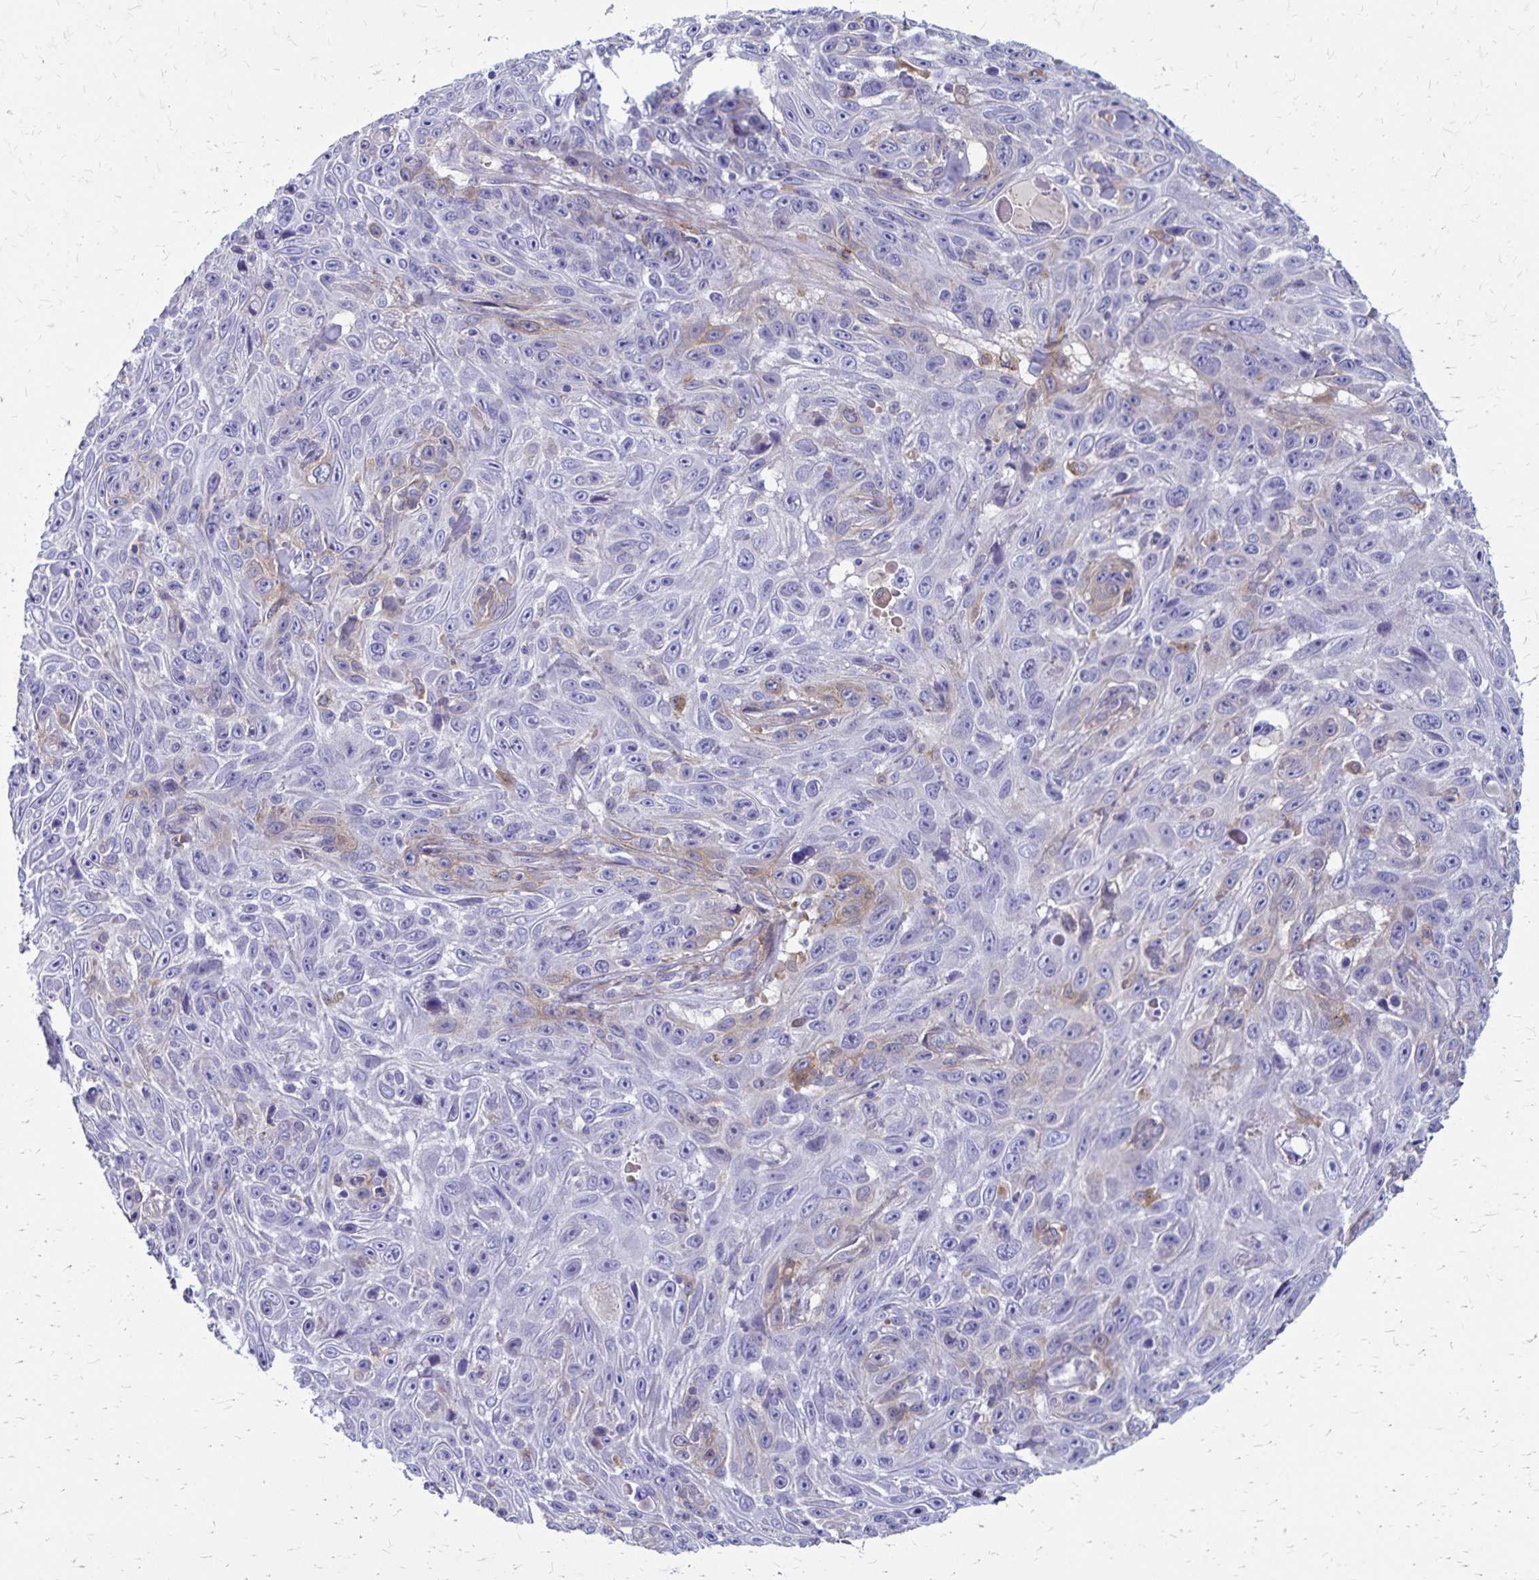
{"staining": {"intensity": "negative", "quantity": "none", "location": "none"}, "tissue": "skin cancer", "cell_type": "Tumor cells", "image_type": "cancer", "snomed": [{"axis": "morphology", "description": "Squamous cell carcinoma, NOS"}, {"axis": "topography", "description": "Skin"}], "caption": "An immunohistochemistry (IHC) photomicrograph of skin squamous cell carcinoma is shown. There is no staining in tumor cells of skin squamous cell carcinoma.", "gene": "TNS3", "patient": {"sex": "male", "age": 82}}